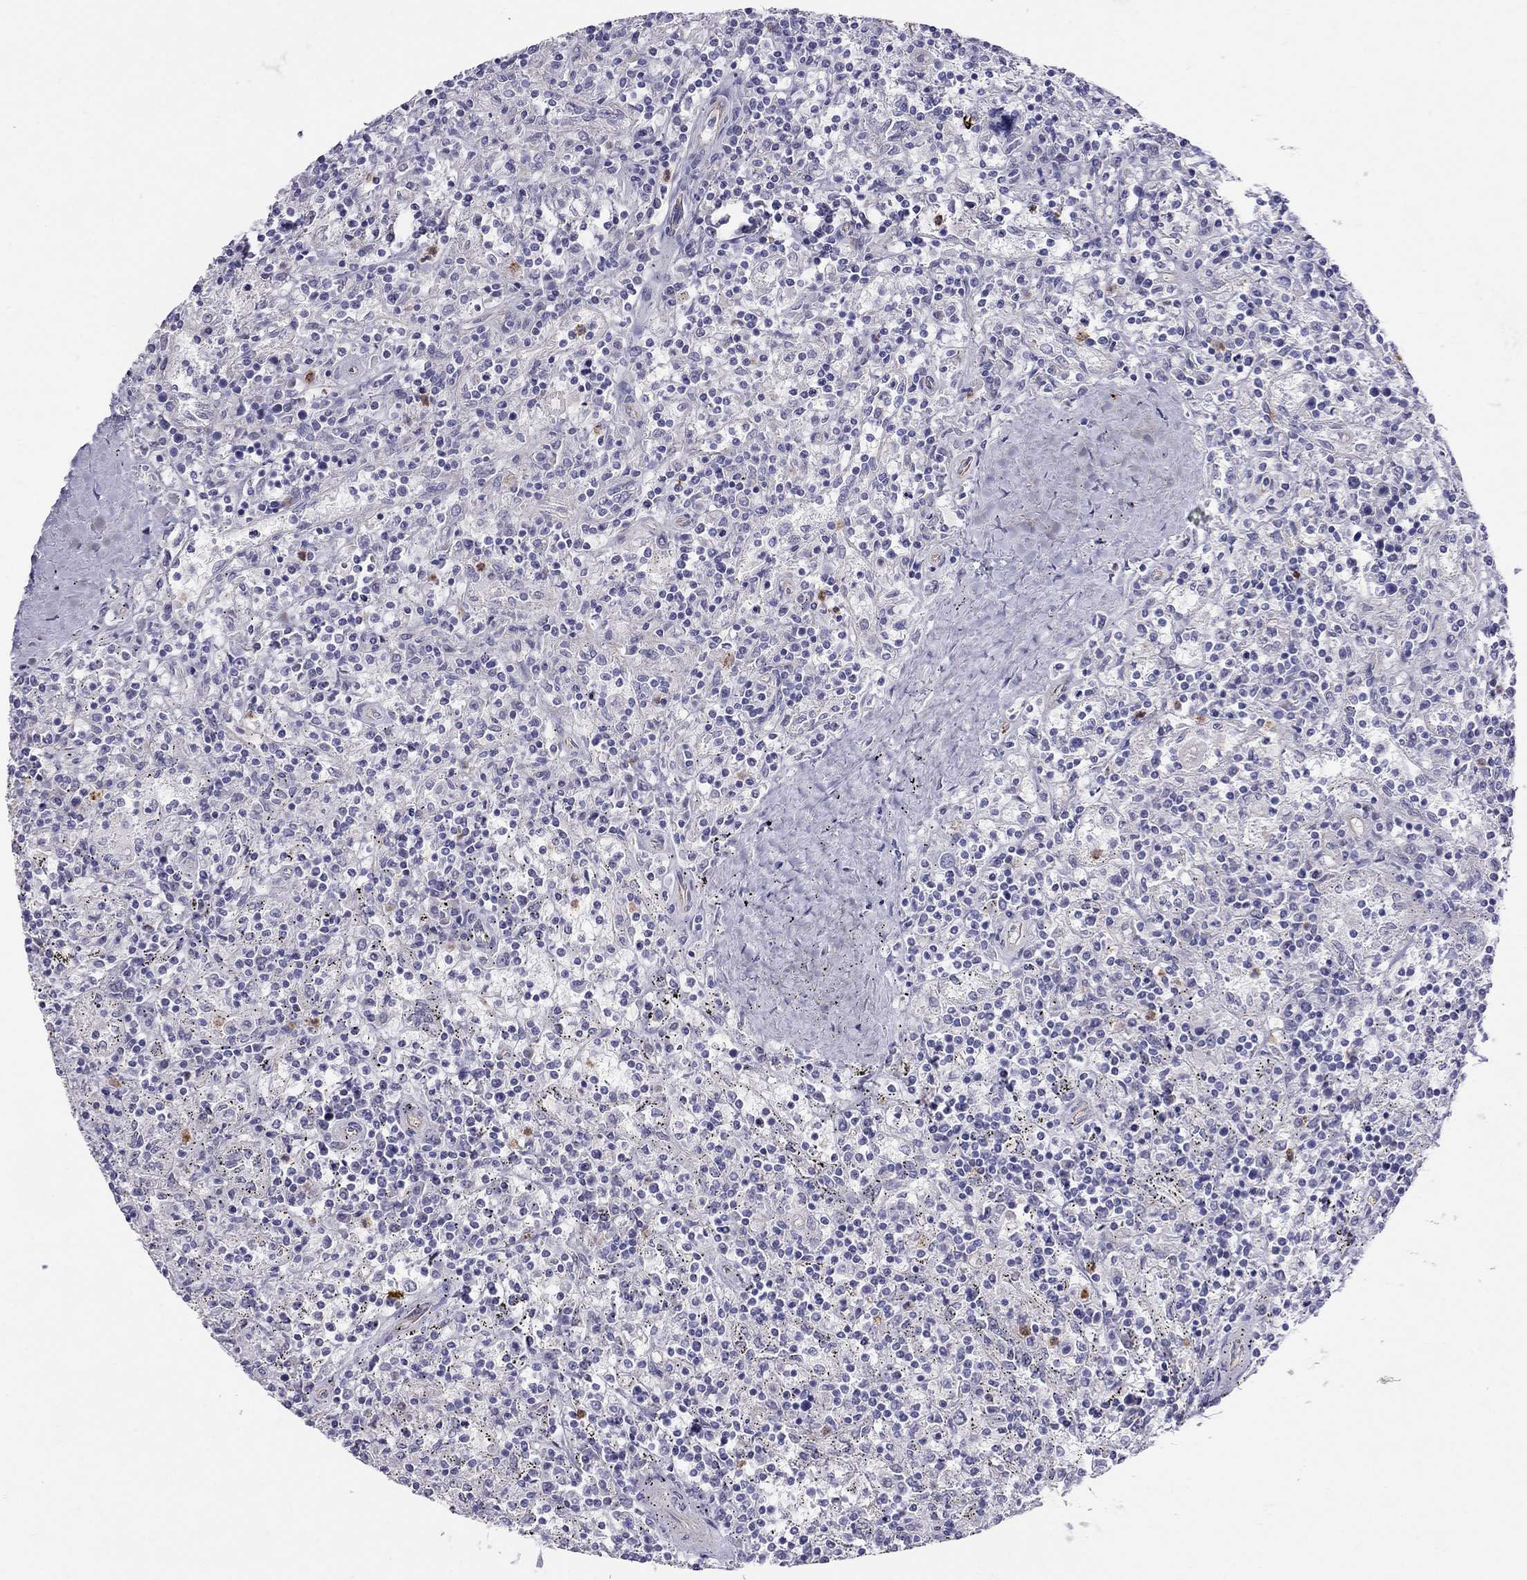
{"staining": {"intensity": "negative", "quantity": "none", "location": "none"}, "tissue": "lymphoma", "cell_type": "Tumor cells", "image_type": "cancer", "snomed": [{"axis": "morphology", "description": "Malignant lymphoma, non-Hodgkin's type, Low grade"}, {"axis": "topography", "description": "Spleen"}], "caption": "A photomicrograph of human low-grade malignant lymphoma, non-Hodgkin's type is negative for staining in tumor cells. (DAB (3,3'-diaminobenzidine) IHC visualized using brightfield microscopy, high magnification).", "gene": "SPINT4", "patient": {"sex": "male", "age": 62}}